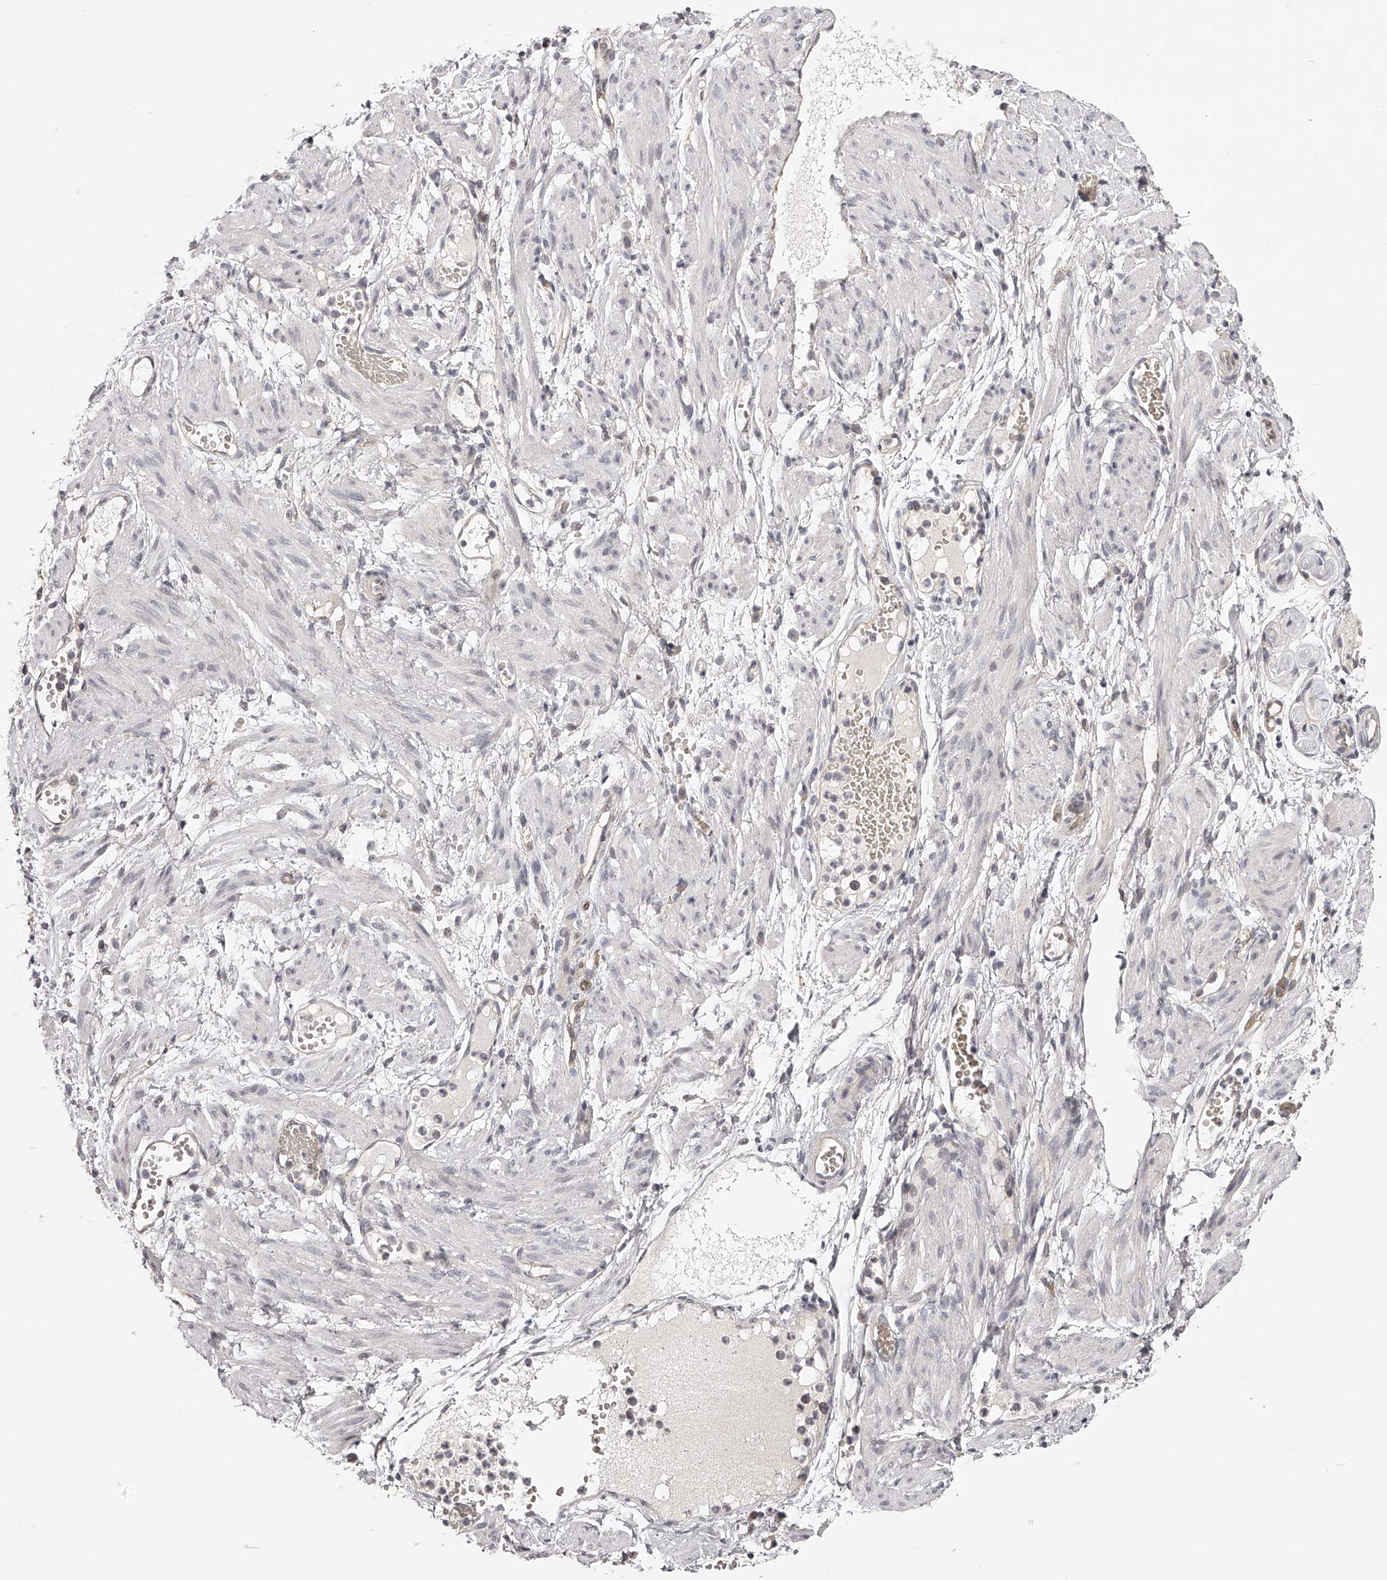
{"staining": {"intensity": "weak", "quantity": "25%-75%", "location": "cytoplasmic/membranous"}, "tissue": "adipose tissue", "cell_type": "Adipocytes", "image_type": "normal", "snomed": [{"axis": "morphology", "description": "Normal tissue, NOS"}, {"axis": "topography", "description": "Smooth muscle"}, {"axis": "topography", "description": "Peripheral nerve tissue"}], "caption": "Immunohistochemistry (DAB) staining of benign human adipose tissue displays weak cytoplasmic/membranous protein staining in approximately 25%-75% of adipocytes. (Brightfield microscopy of DAB IHC at high magnification).", "gene": "ZNF582", "patient": {"sex": "female", "age": 39}}